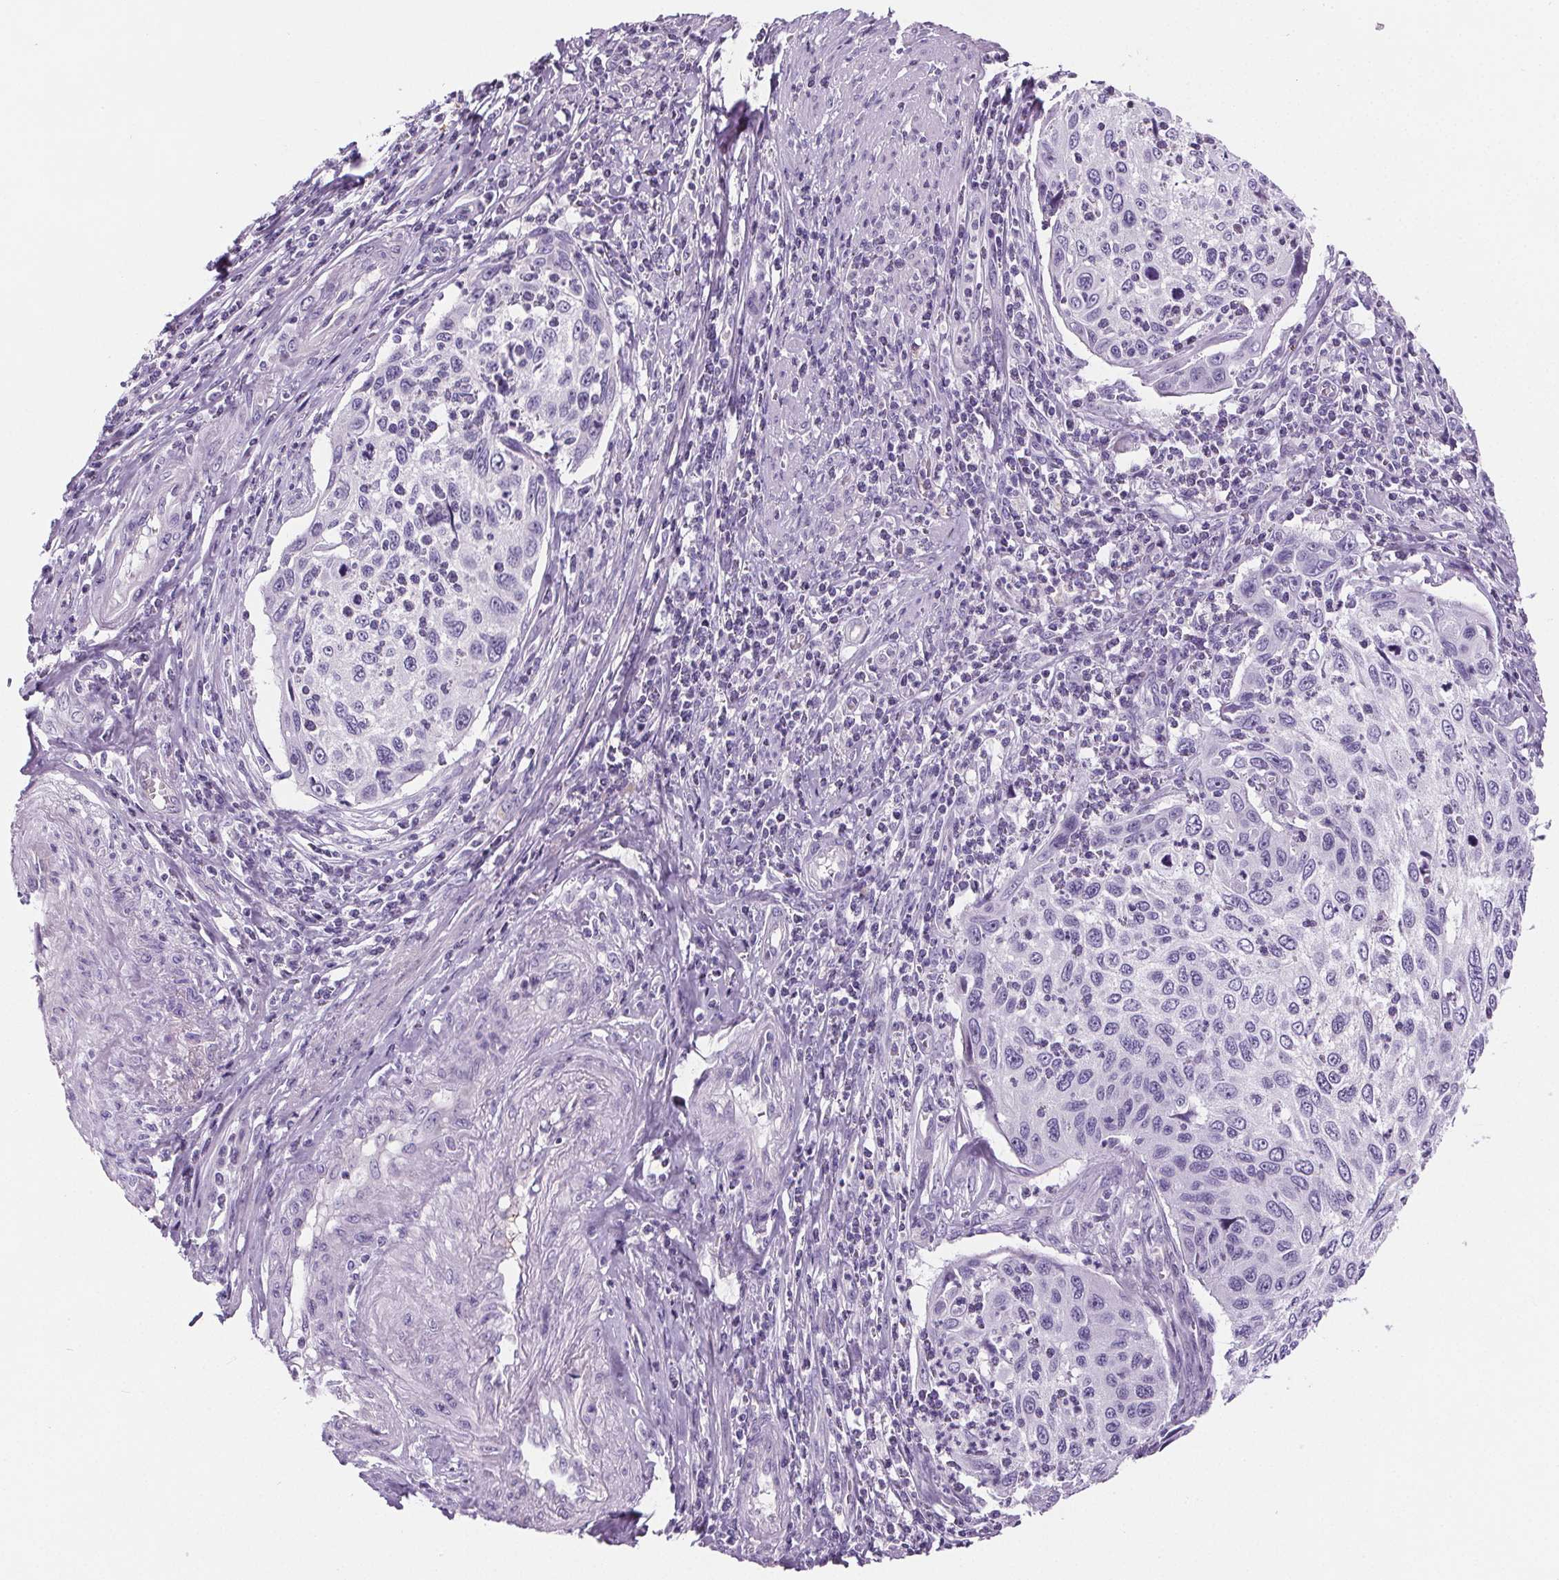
{"staining": {"intensity": "negative", "quantity": "none", "location": "none"}, "tissue": "cervical cancer", "cell_type": "Tumor cells", "image_type": "cancer", "snomed": [{"axis": "morphology", "description": "Squamous cell carcinoma, NOS"}, {"axis": "topography", "description": "Cervix"}], "caption": "Immunohistochemistry histopathology image of neoplastic tissue: human cervical cancer stained with DAB (3,3'-diaminobenzidine) displays no significant protein positivity in tumor cells.", "gene": "CD5L", "patient": {"sex": "female", "age": 70}}